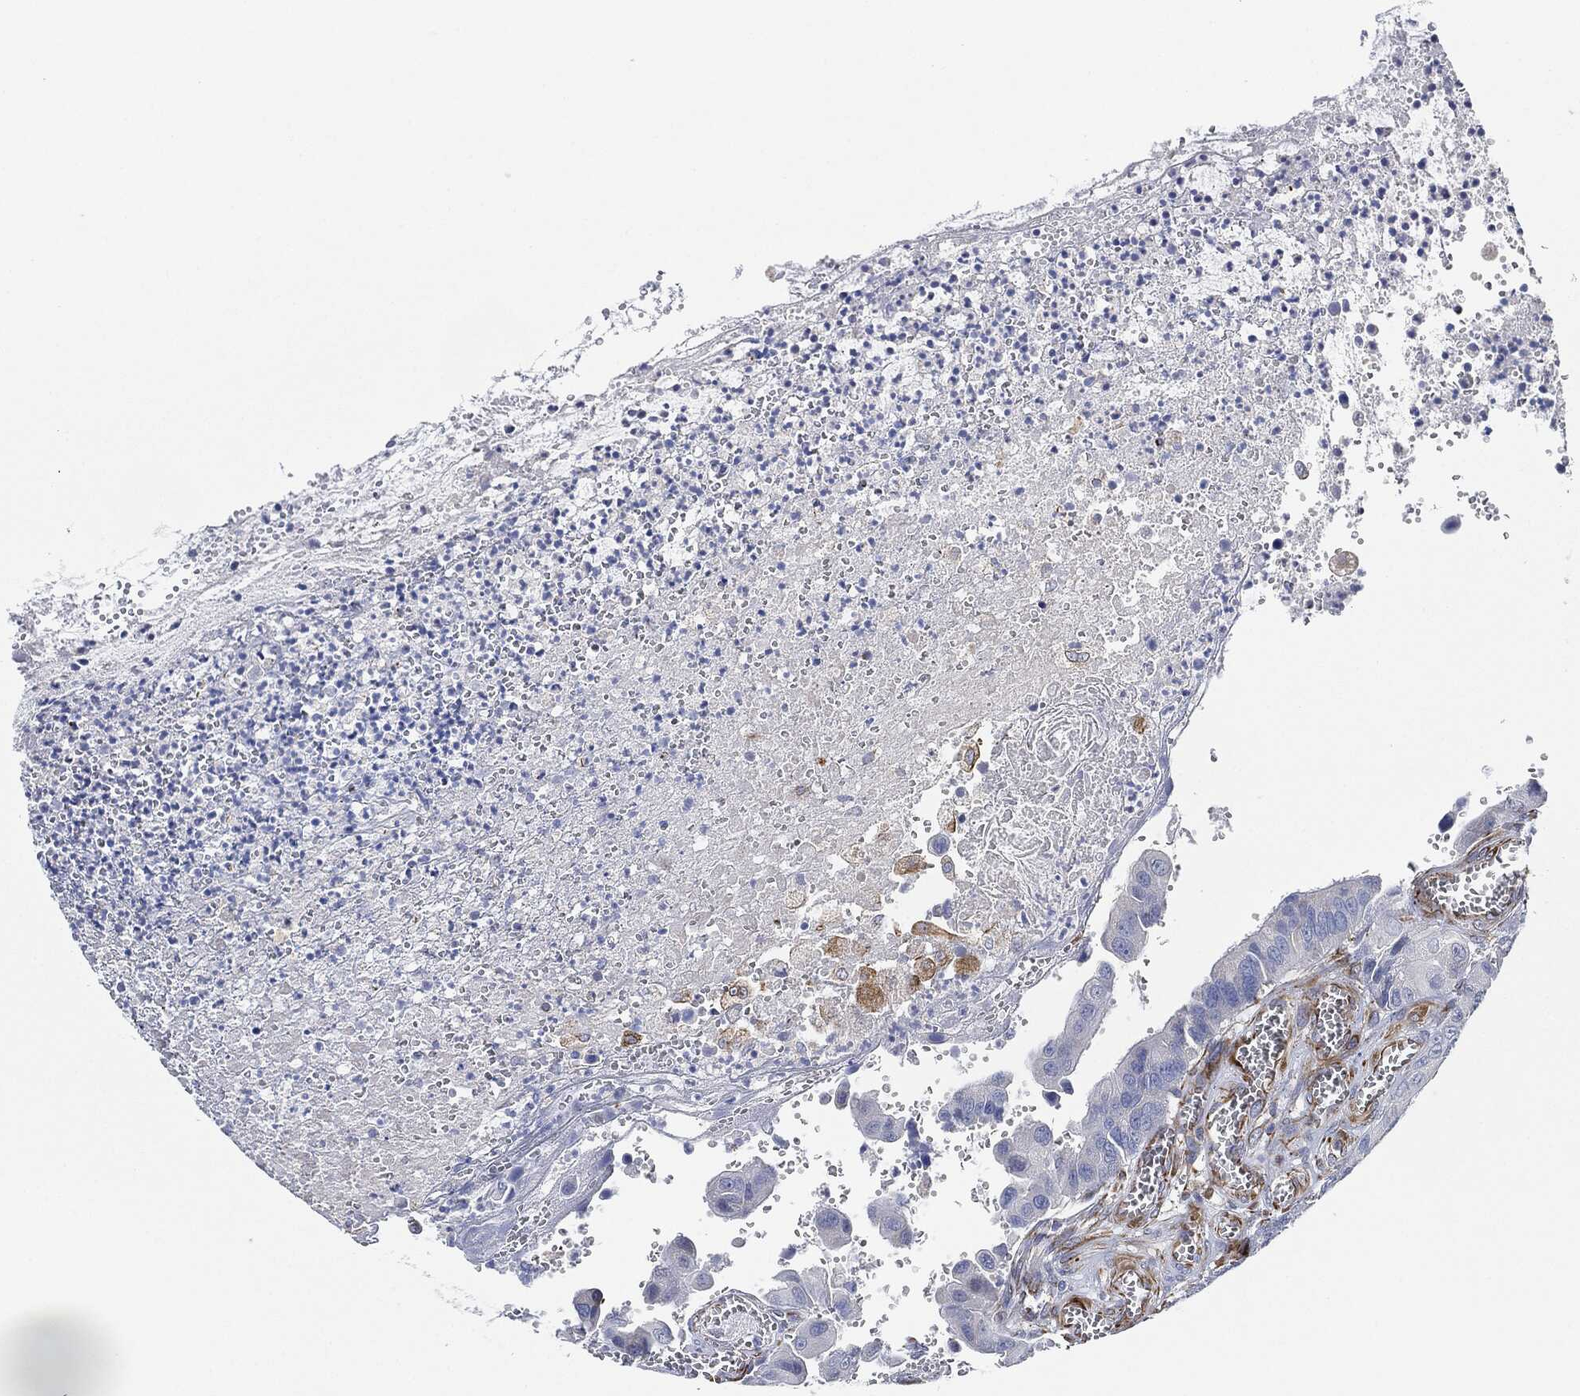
{"staining": {"intensity": "negative", "quantity": "none", "location": "none"}, "tissue": "colorectal cancer", "cell_type": "Tumor cells", "image_type": "cancer", "snomed": [{"axis": "morphology", "description": "Adenocarcinoma, NOS"}, {"axis": "topography", "description": "Colon"}], "caption": "Colorectal cancer (adenocarcinoma) was stained to show a protein in brown. There is no significant expression in tumor cells.", "gene": "THSD1", "patient": {"sex": "female", "age": 78}}